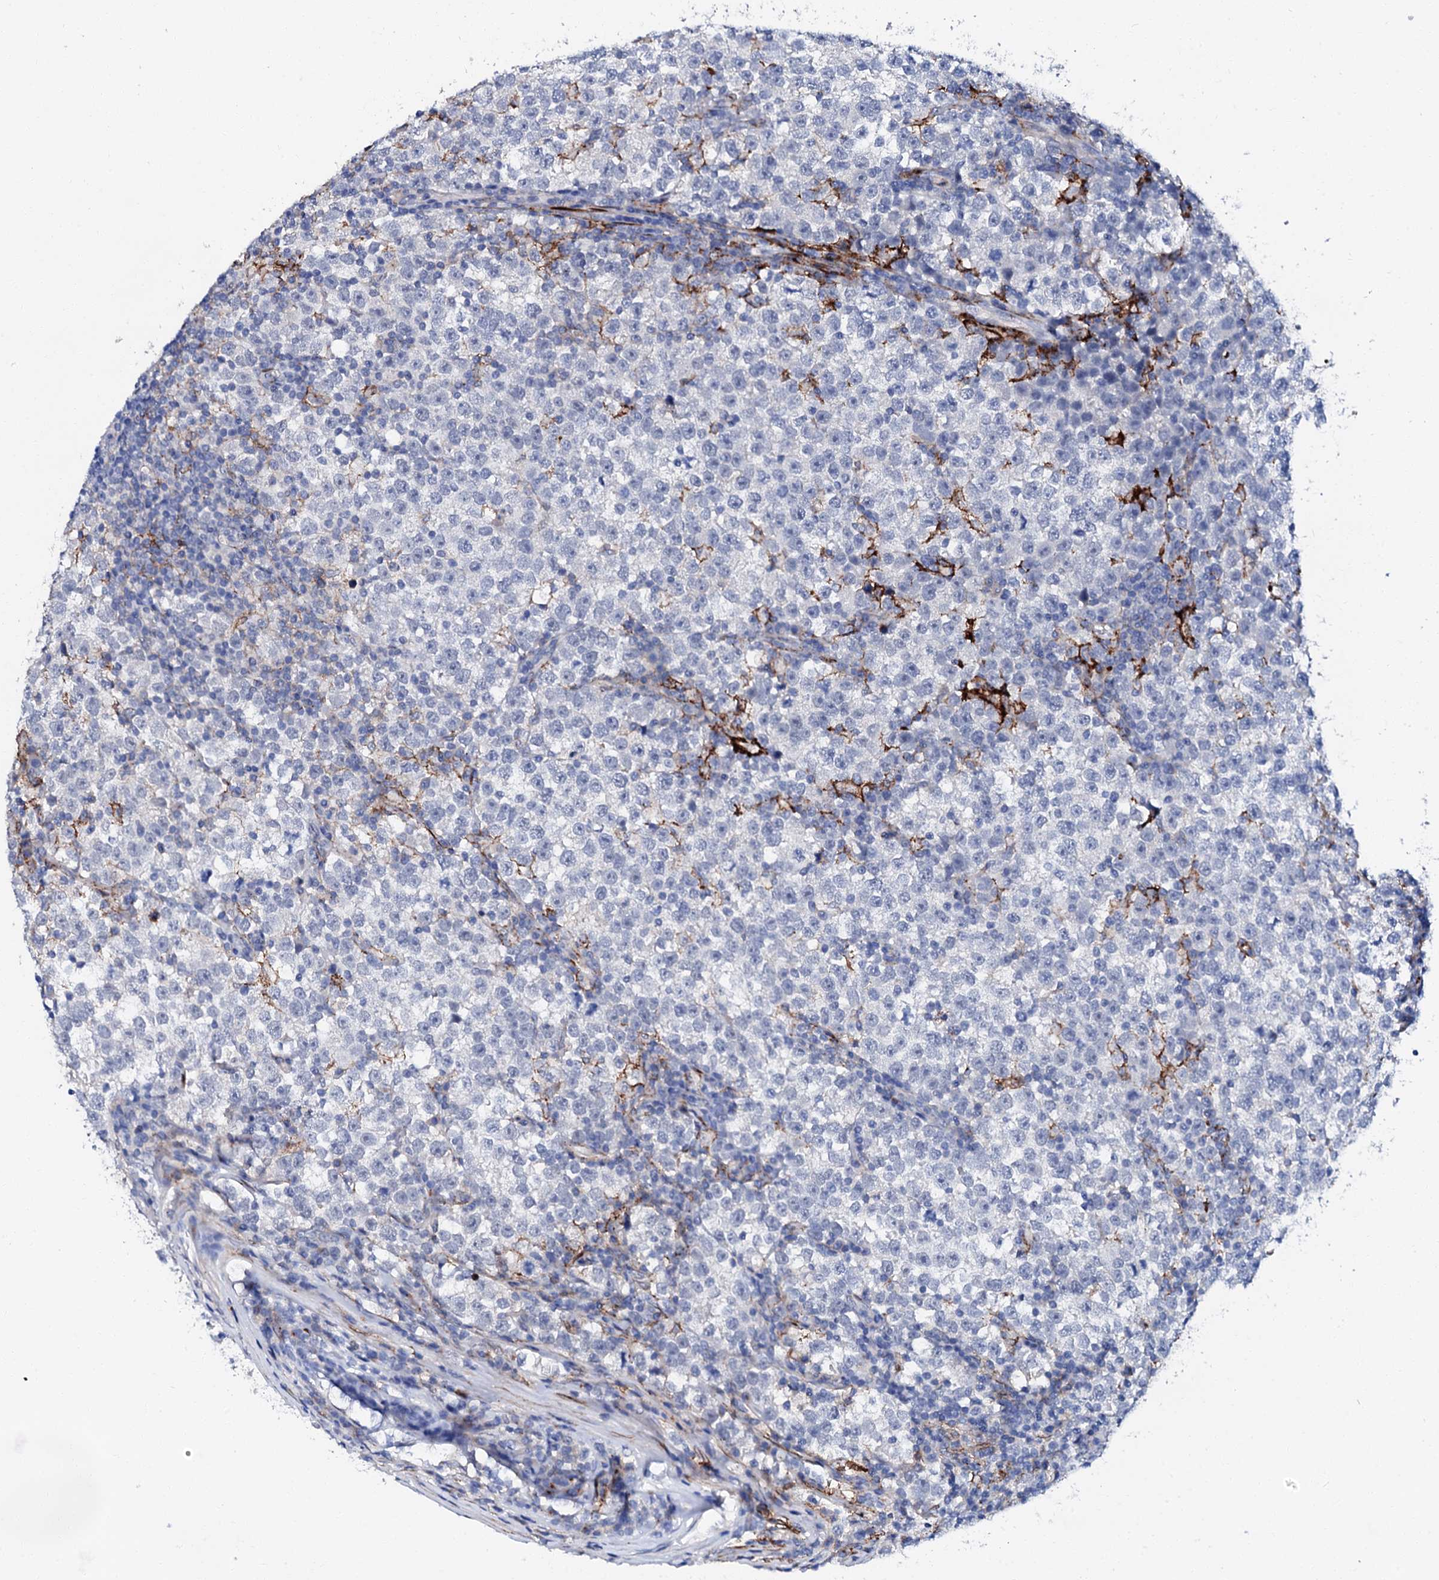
{"staining": {"intensity": "negative", "quantity": "none", "location": "none"}, "tissue": "testis cancer", "cell_type": "Tumor cells", "image_type": "cancer", "snomed": [{"axis": "morphology", "description": "Normal tissue, NOS"}, {"axis": "morphology", "description": "Seminoma, NOS"}, {"axis": "topography", "description": "Testis"}], "caption": "DAB (3,3'-diaminobenzidine) immunohistochemical staining of testis seminoma demonstrates no significant staining in tumor cells. Nuclei are stained in blue.", "gene": "MED13L", "patient": {"sex": "male", "age": 43}}